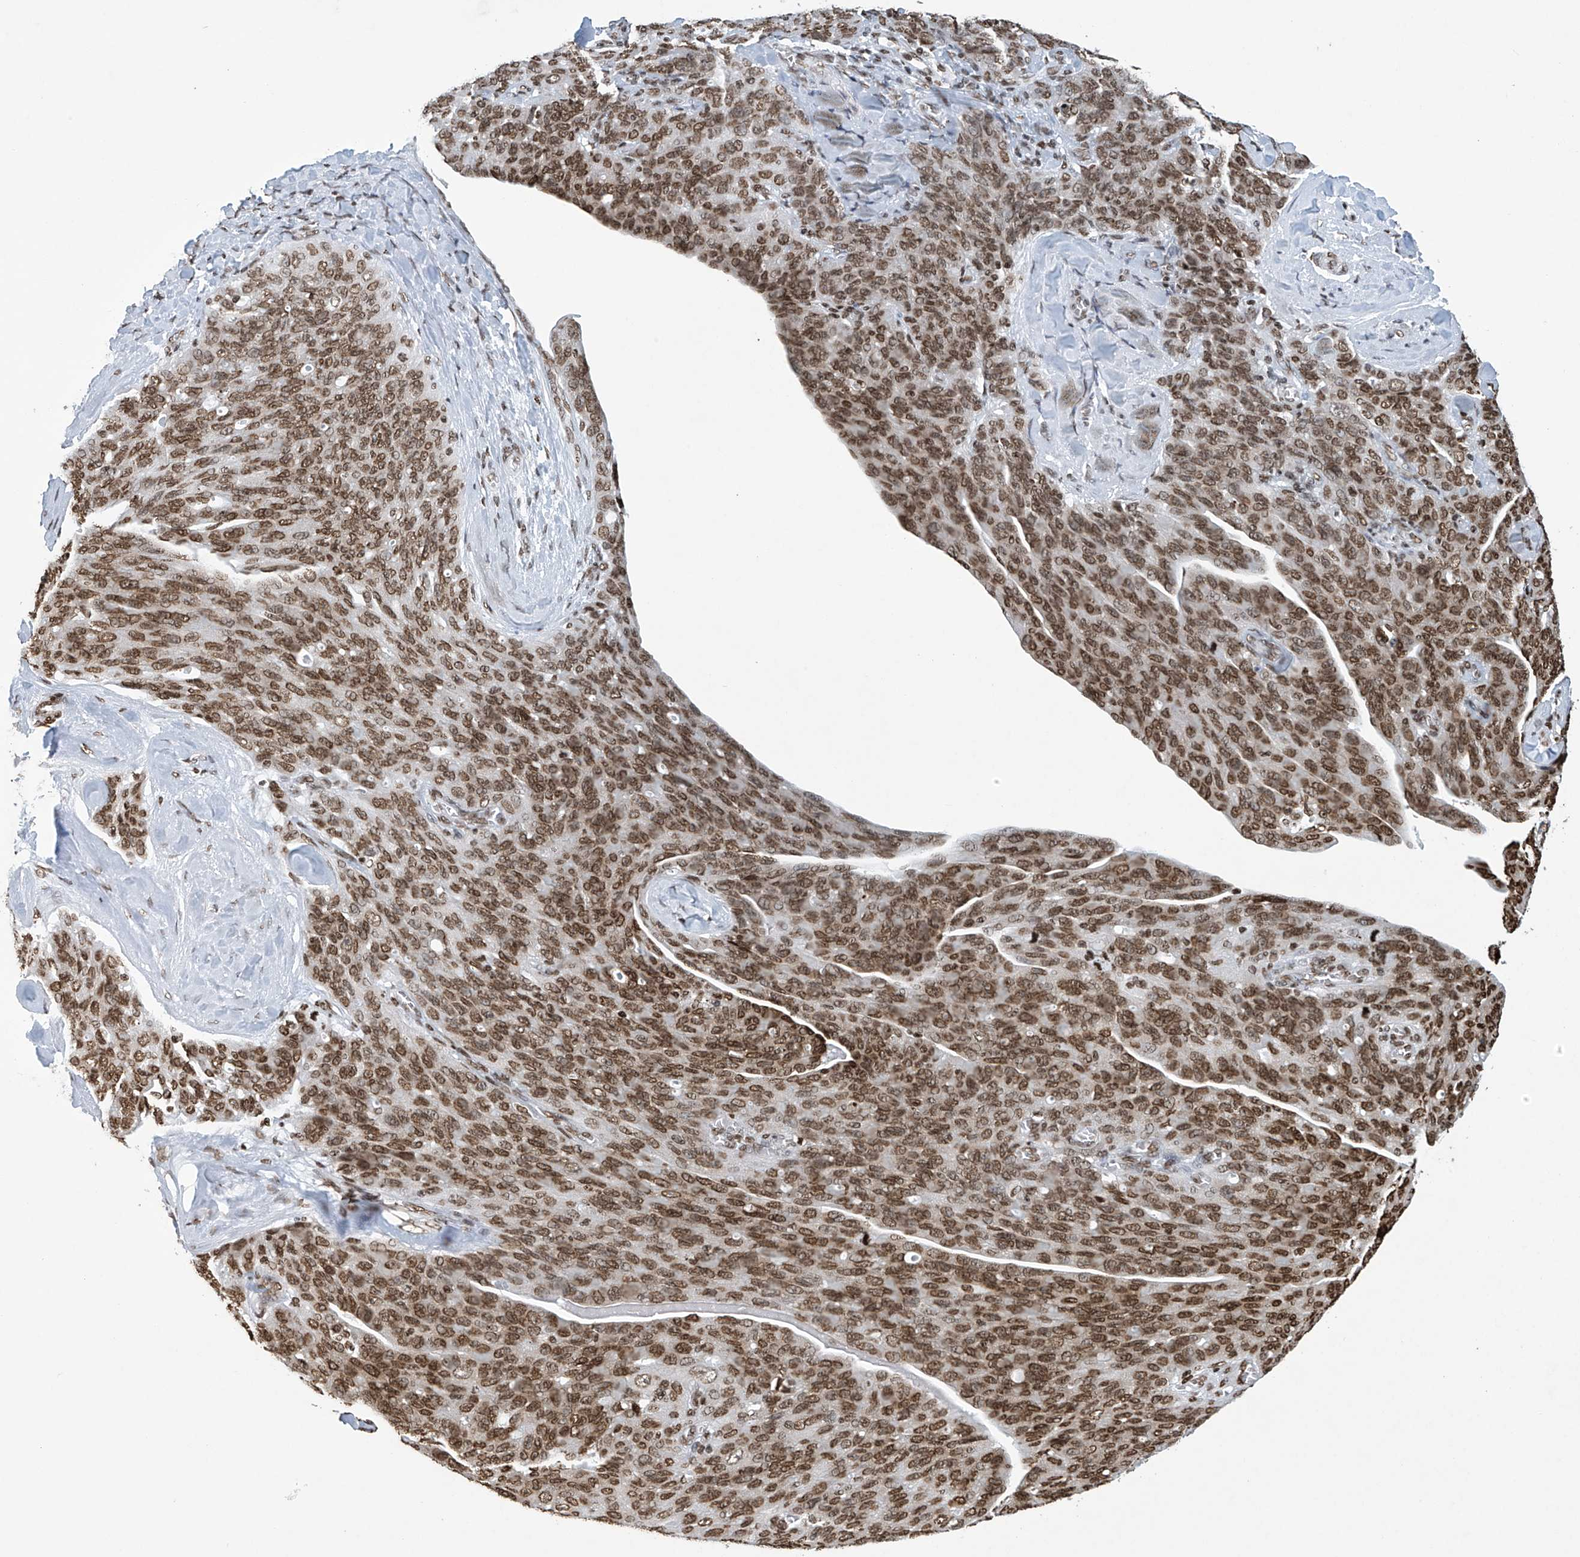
{"staining": {"intensity": "moderate", "quantity": ">75%", "location": "nuclear"}, "tissue": "ovarian cancer", "cell_type": "Tumor cells", "image_type": "cancer", "snomed": [{"axis": "morphology", "description": "Carcinoma, endometroid"}, {"axis": "topography", "description": "Ovary"}], "caption": "A brown stain highlights moderate nuclear staining of a protein in endometroid carcinoma (ovarian) tumor cells. Using DAB (3,3'-diaminobenzidine) (brown) and hematoxylin (blue) stains, captured at high magnification using brightfield microscopy.", "gene": "H4C16", "patient": {"sex": "female", "age": 60}}